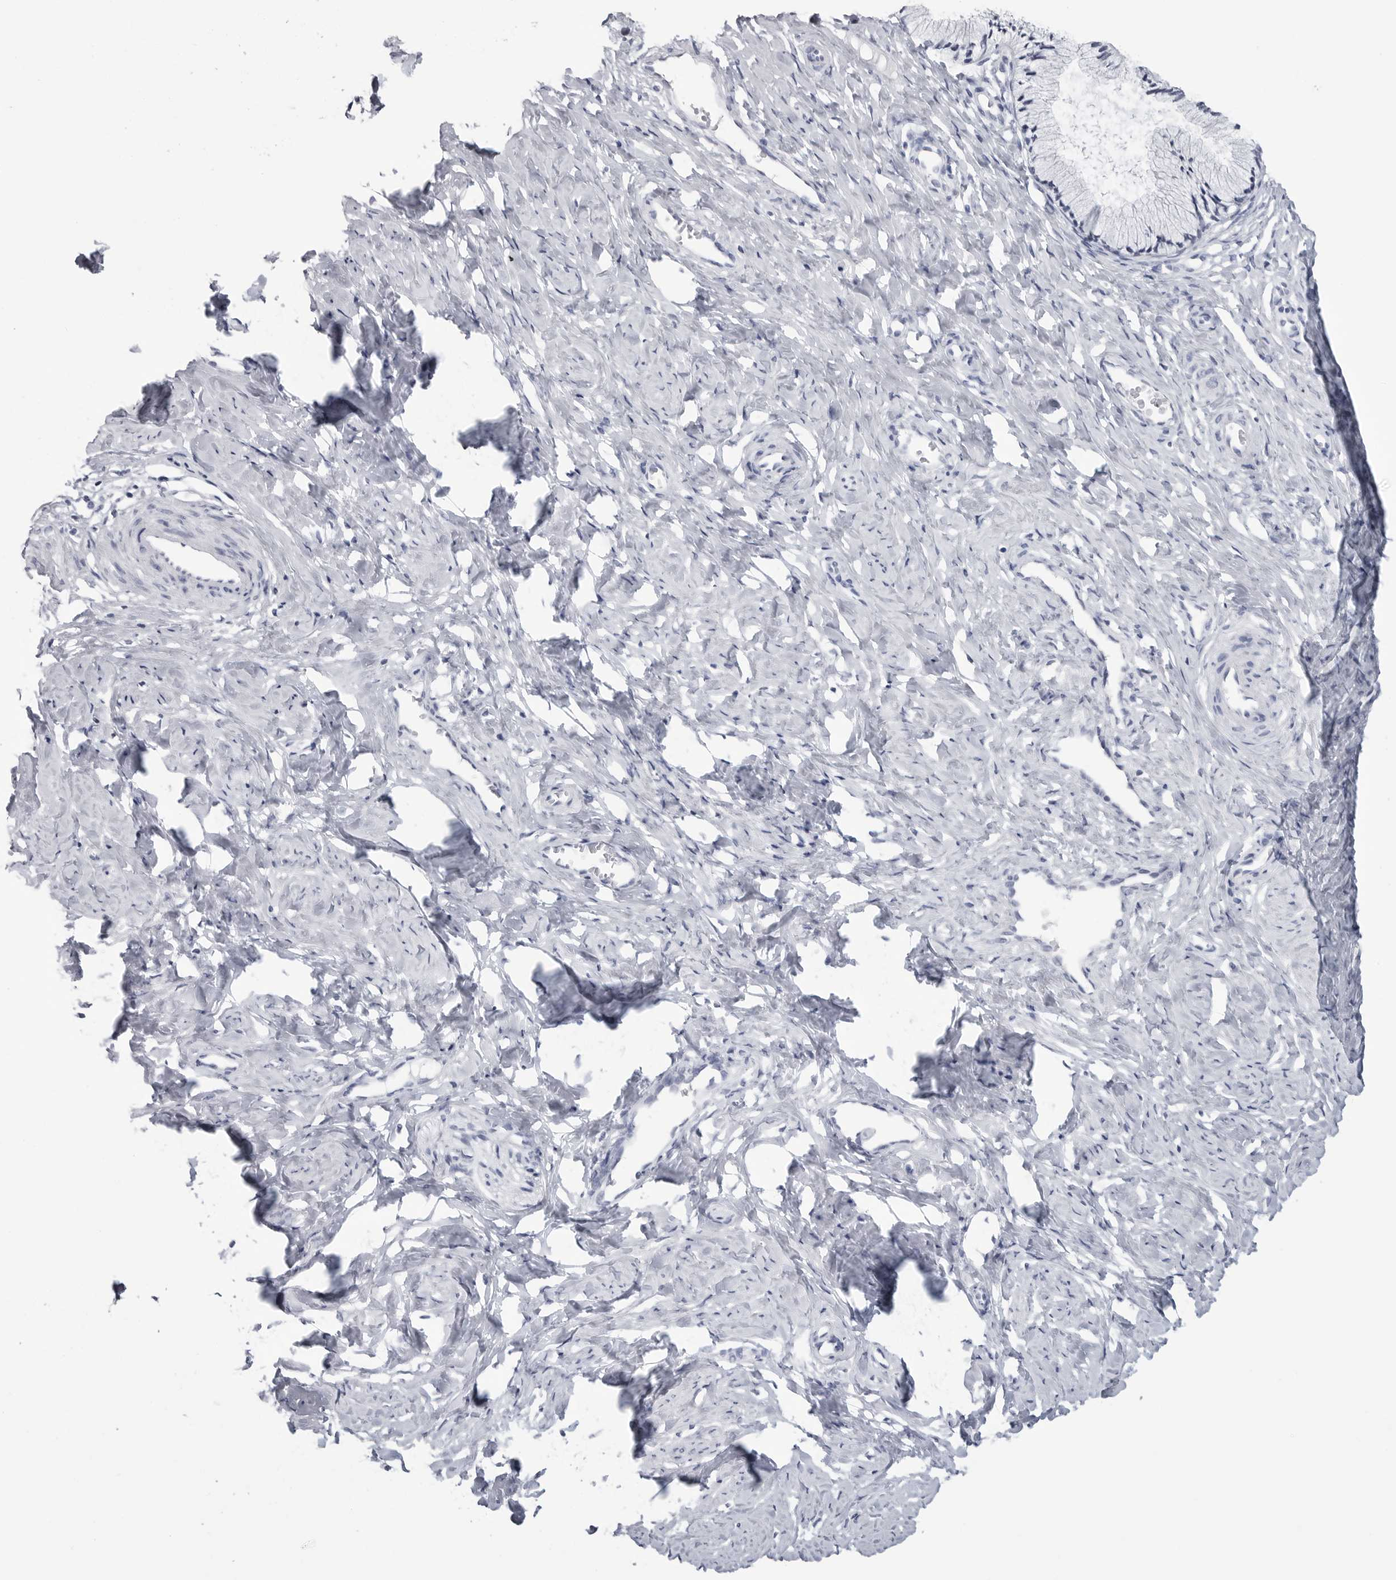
{"staining": {"intensity": "negative", "quantity": "none", "location": "none"}, "tissue": "cervix", "cell_type": "Glandular cells", "image_type": "normal", "snomed": [{"axis": "morphology", "description": "Normal tissue, NOS"}, {"axis": "topography", "description": "Cervix"}], "caption": "Immunohistochemistry (IHC) of normal cervix demonstrates no positivity in glandular cells.", "gene": "PGA3", "patient": {"sex": "female", "age": 27}}